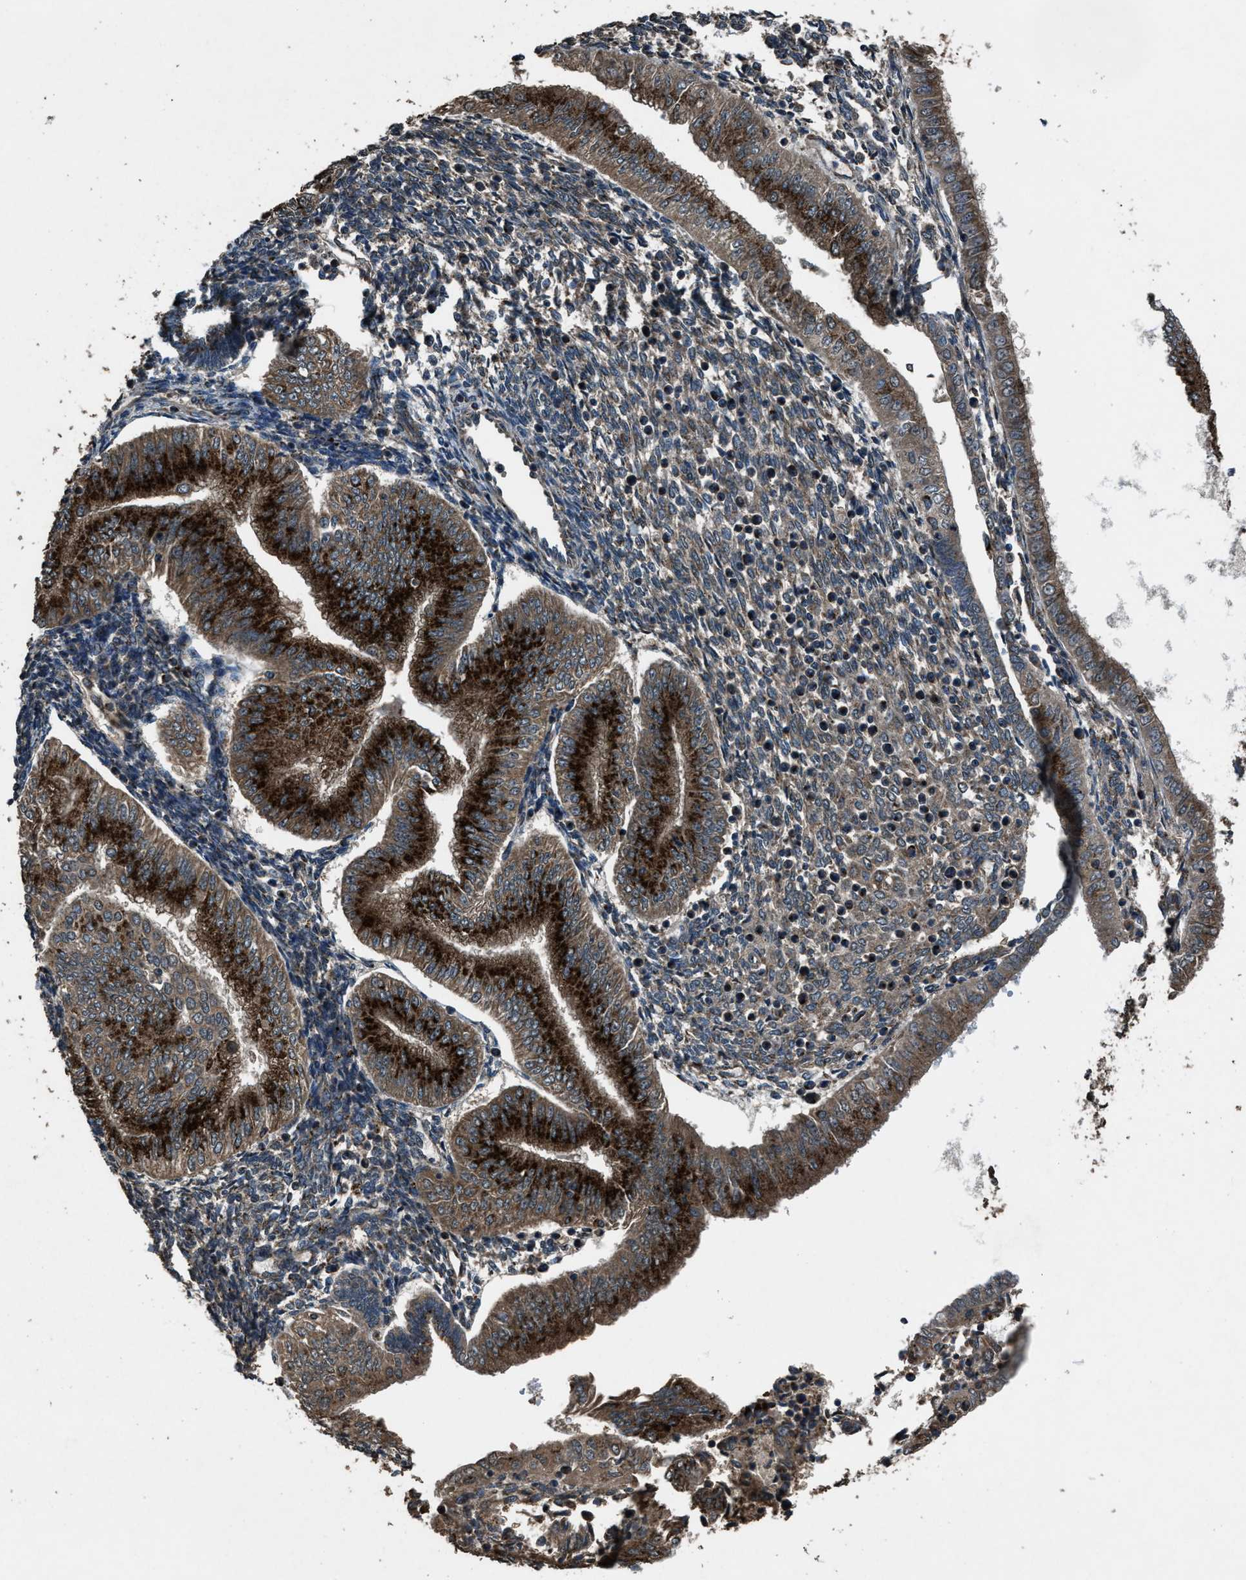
{"staining": {"intensity": "strong", "quantity": ">75%", "location": "cytoplasmic/membranous"}, "tissue": "endometrial cancer", "cell_type": "Tumor cells", "image_type": "cancer", "snomed": [{"axis": "morphology", "description": "Normal tissue, NOS"}, {"axis": "morphology", "description": "Adenocarcinoma, NOS"}, {"axis": "topography", "description": "Endometrium"}], "caption": "There is high levels of strong cytoplasmic/membranous positivity in tumor cells of endometrial adenocarcinoma, as demonstrated by immunohistochemical staining (brown color).", "gene": "SLC38A10", "patient": {"sex": "female", "age": 53}}